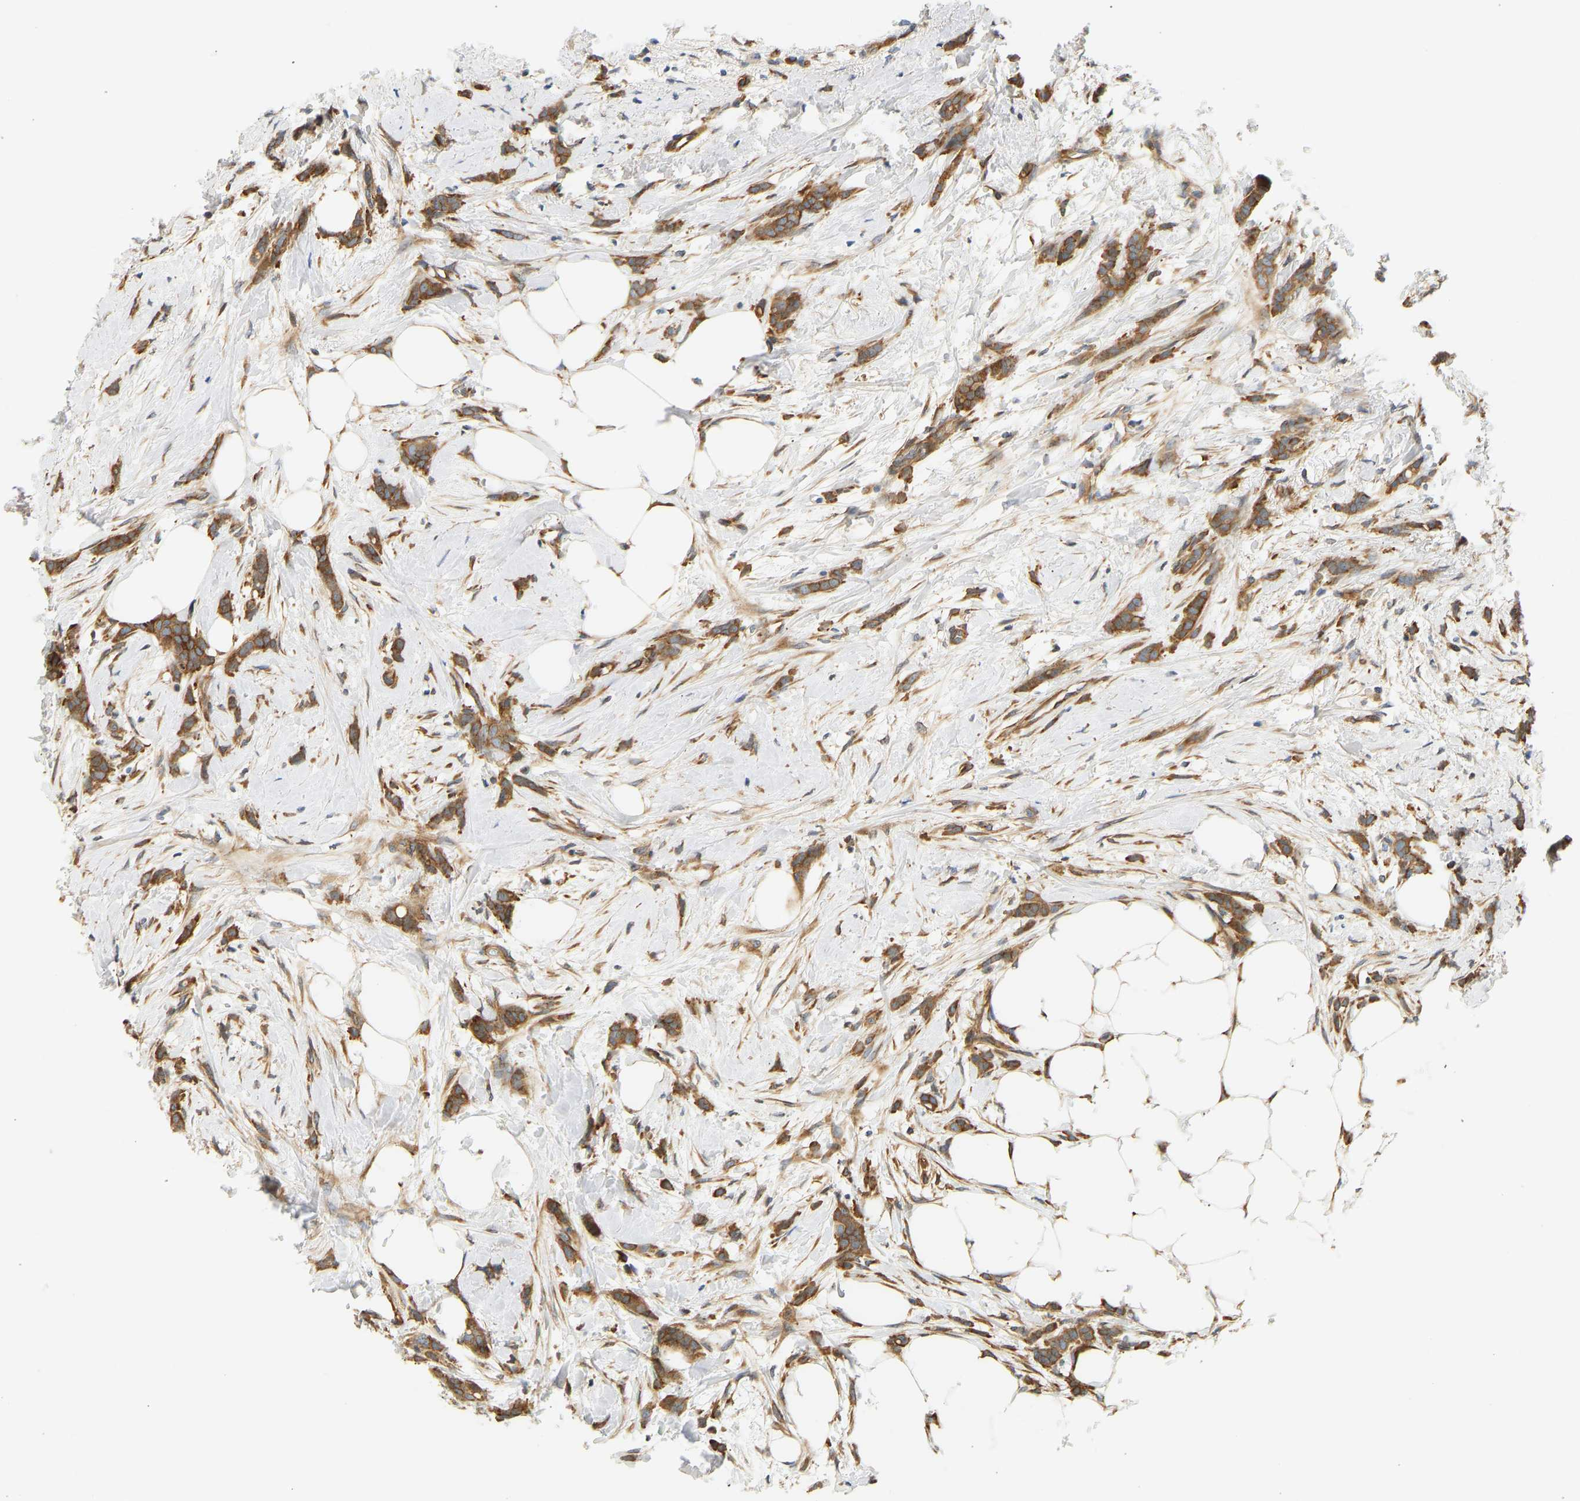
{"staining": {"intensity": "moderate", "quantity": ">75%", "location": "cytoplasmic/membranous"}, "tissue": "breast cancer", "cell_type": "Tumor cells", "image_type": "cancer", "snomed": [{"axis": "morphology", "description": "Lobular carcinoma, in situ"}, {"axis": "morphology", "description": "Lobular carcinoma"}, {"axis": "topography", "description": "Breast"}], "caption": "A brown stain highlights moderate cytoplasmic/membranous positivity of a protein in lobular carcinoma in situ (breast) tumor cells.", "gene": "CEP57", "patient": {"sex": "female", "age": 41}}